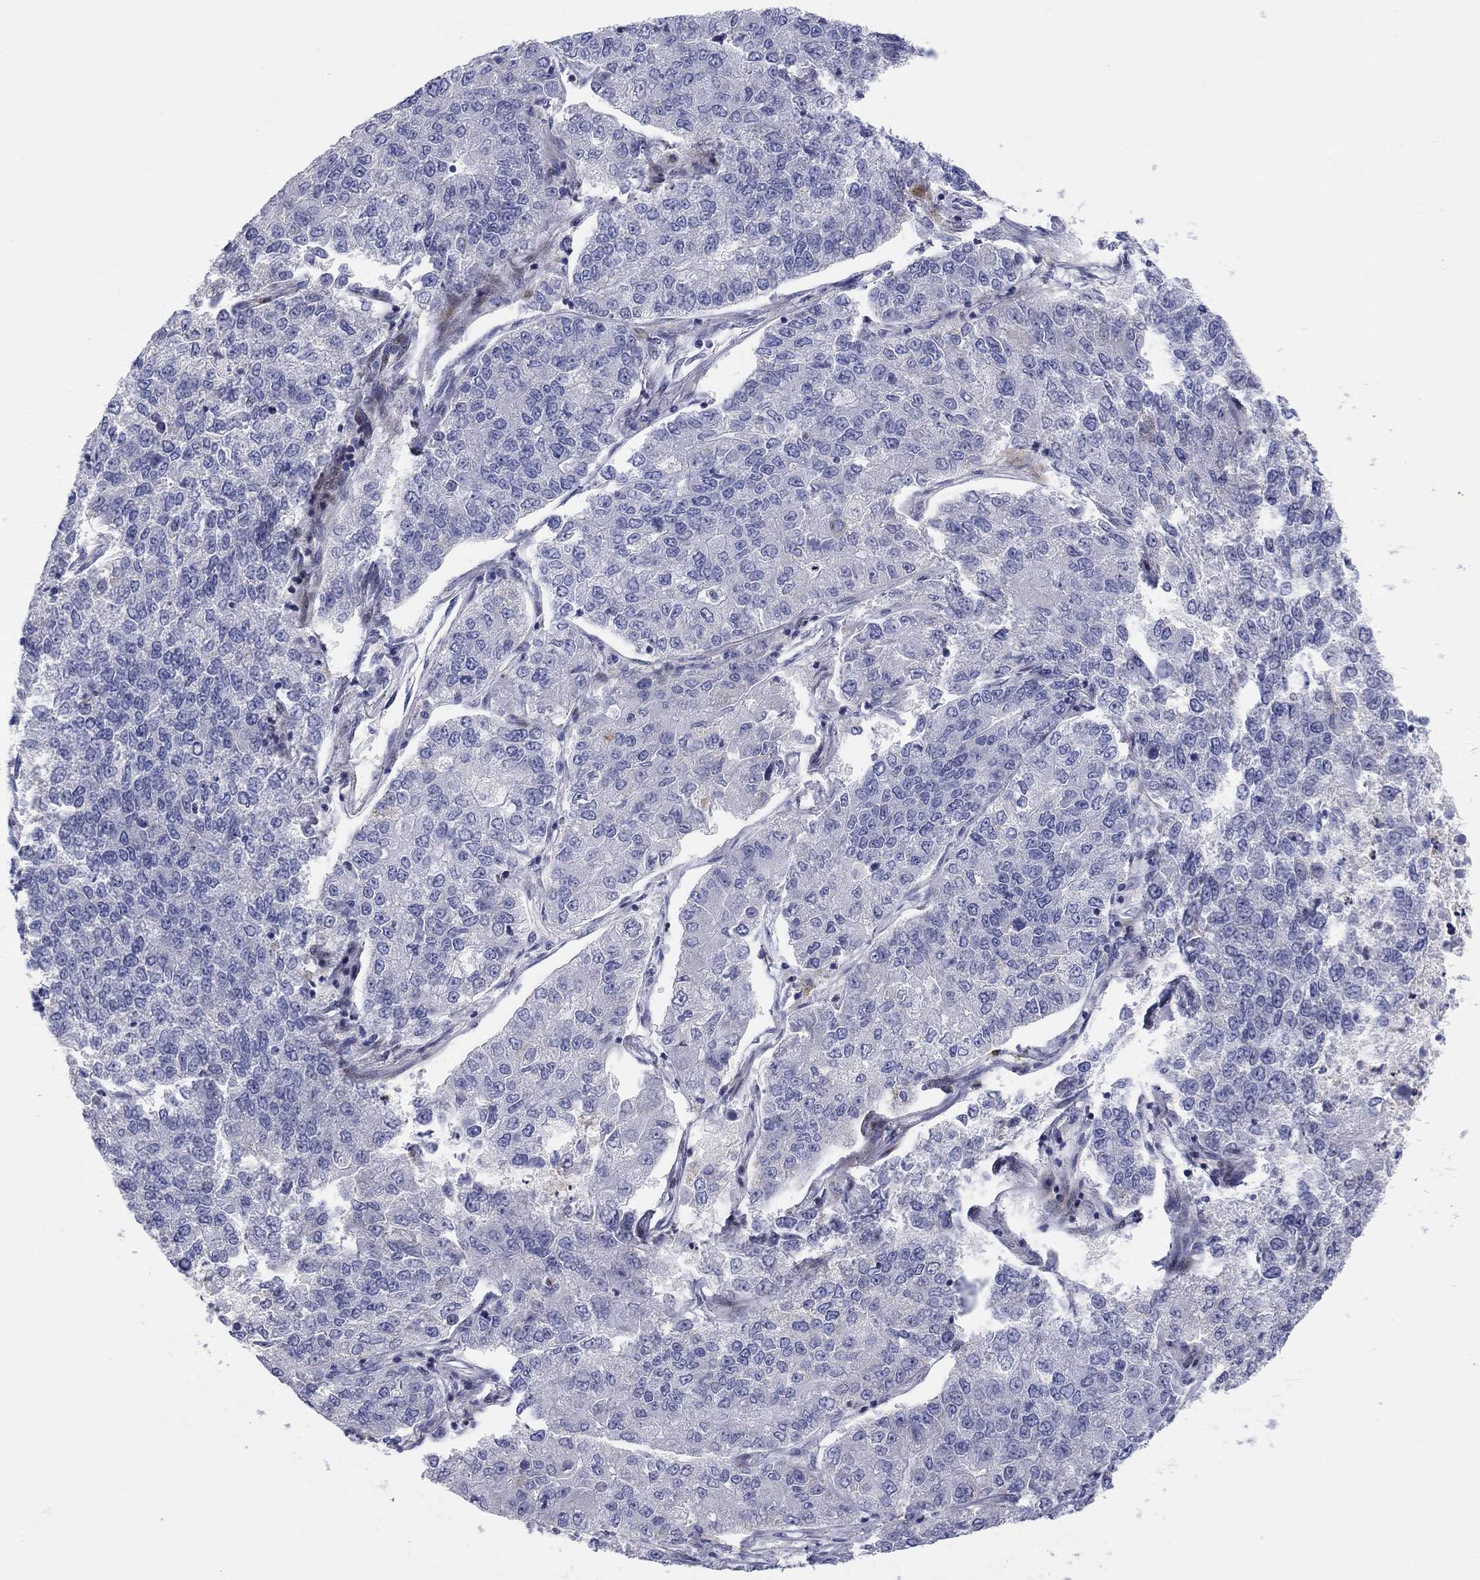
{"staining": {"intensity": "negative", "quantity": "none", "location": "none"}, "tissue": "lung cancer", "cell_type": "Tumor cells", "image_type": "cancer", "snomed": [{"axis": "morphology", "description": "Adenocarcinoma, NOS"}, {"axis": "topography", "description": "Lung"}], "caption": "Immunohistochemistry of lung cancer (adenocarcinoma) shows no expression in tumor cells.", "gene": "ARHGAP36", "patient": {"sex": "male", "age": 49}}